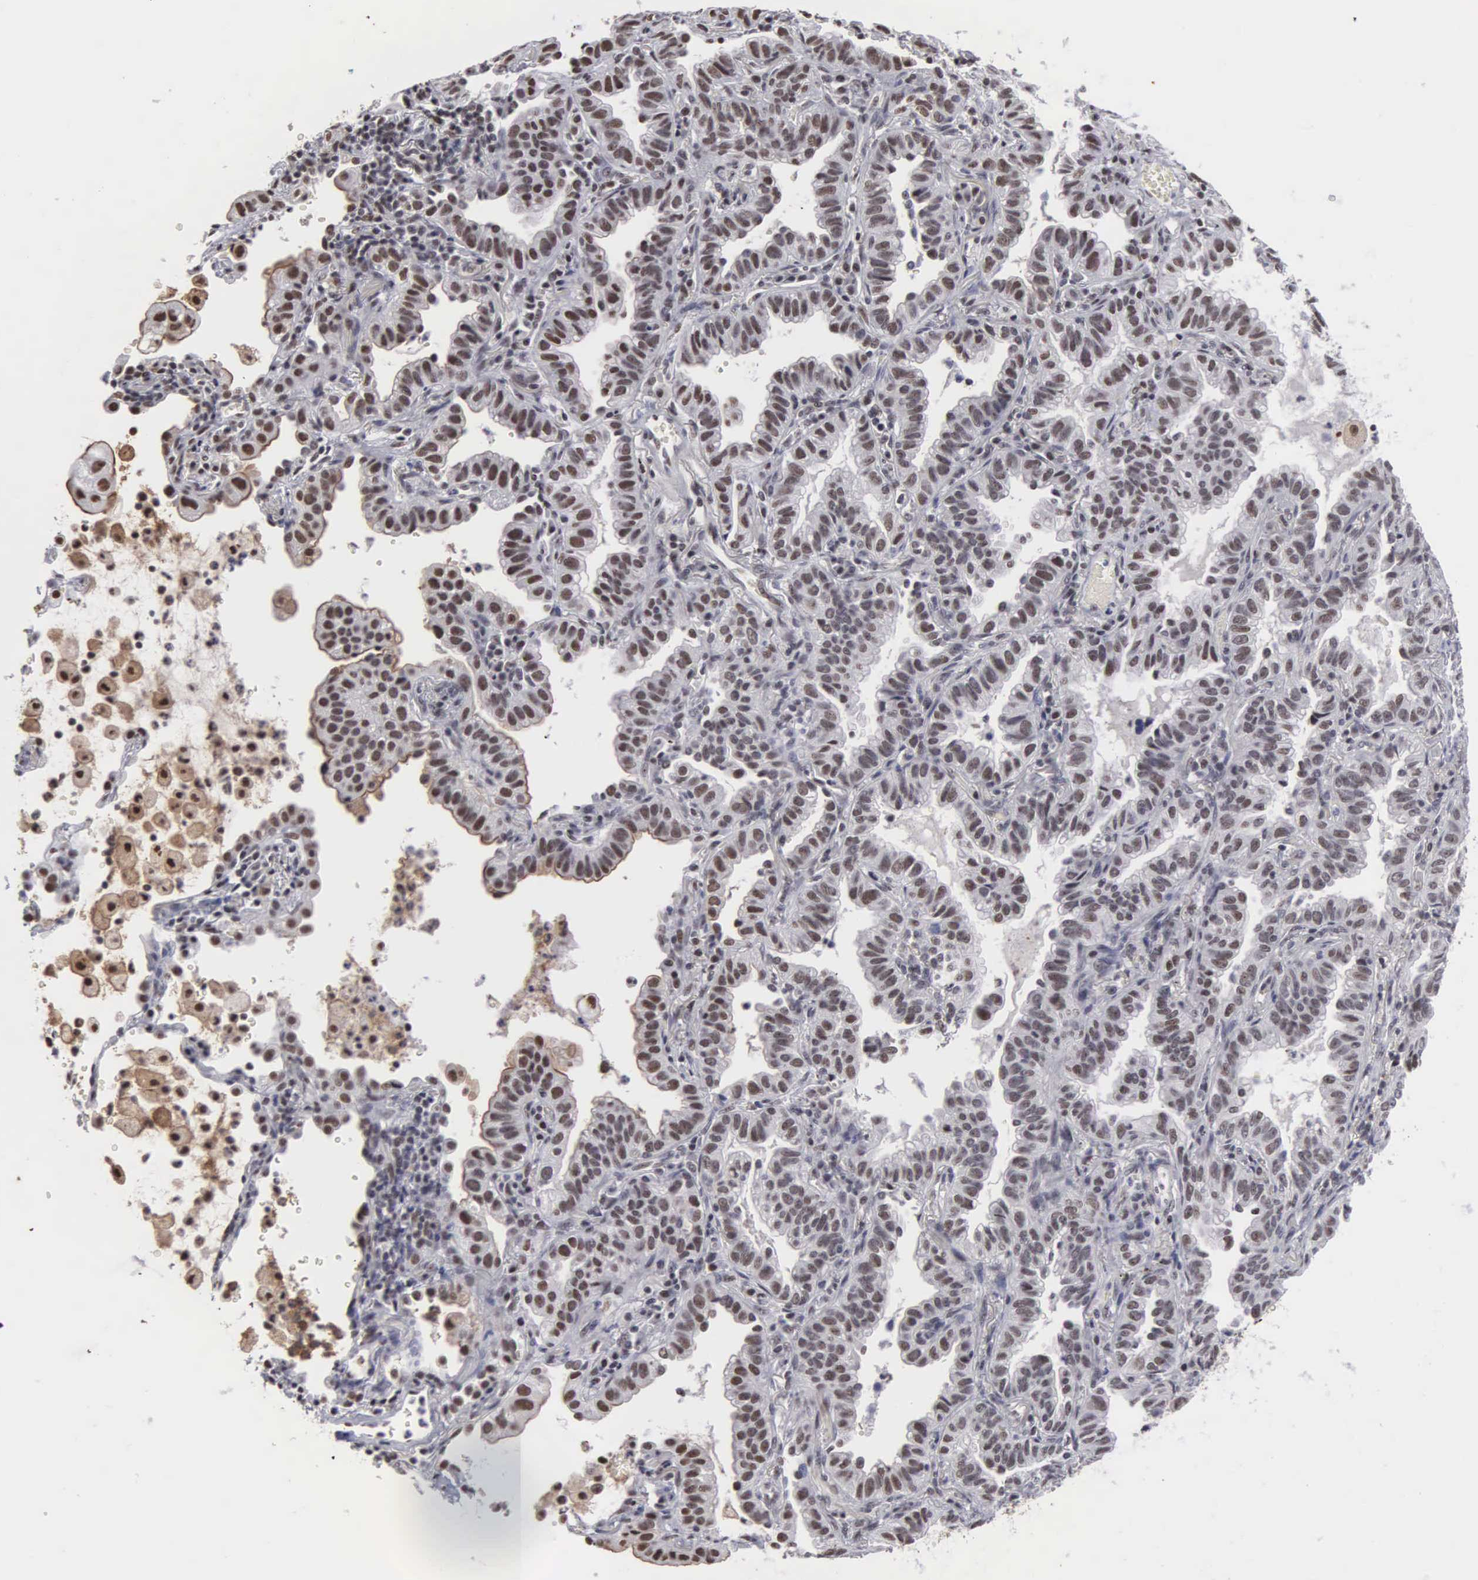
{"staining": {"intensity": "moderate", "quantity": ">75%", "location": "nuclear"}, "tissue": "lung cancer", "cell_type": "Tumor cells", "image_type": "cancer", "snomed": [{"axis": "morphology", "description": "Adenocarcinoma, NOS"}, {"axis": "topography", "description": "Lung"}], "caption": "Immunohistochemical staining of human lung cancer demonstrates moderate nuclear protein positivity in approximately >75% of tumor cells.", "gene": "KIAA0586", "patient": {"sex": "female", "age": 50}}